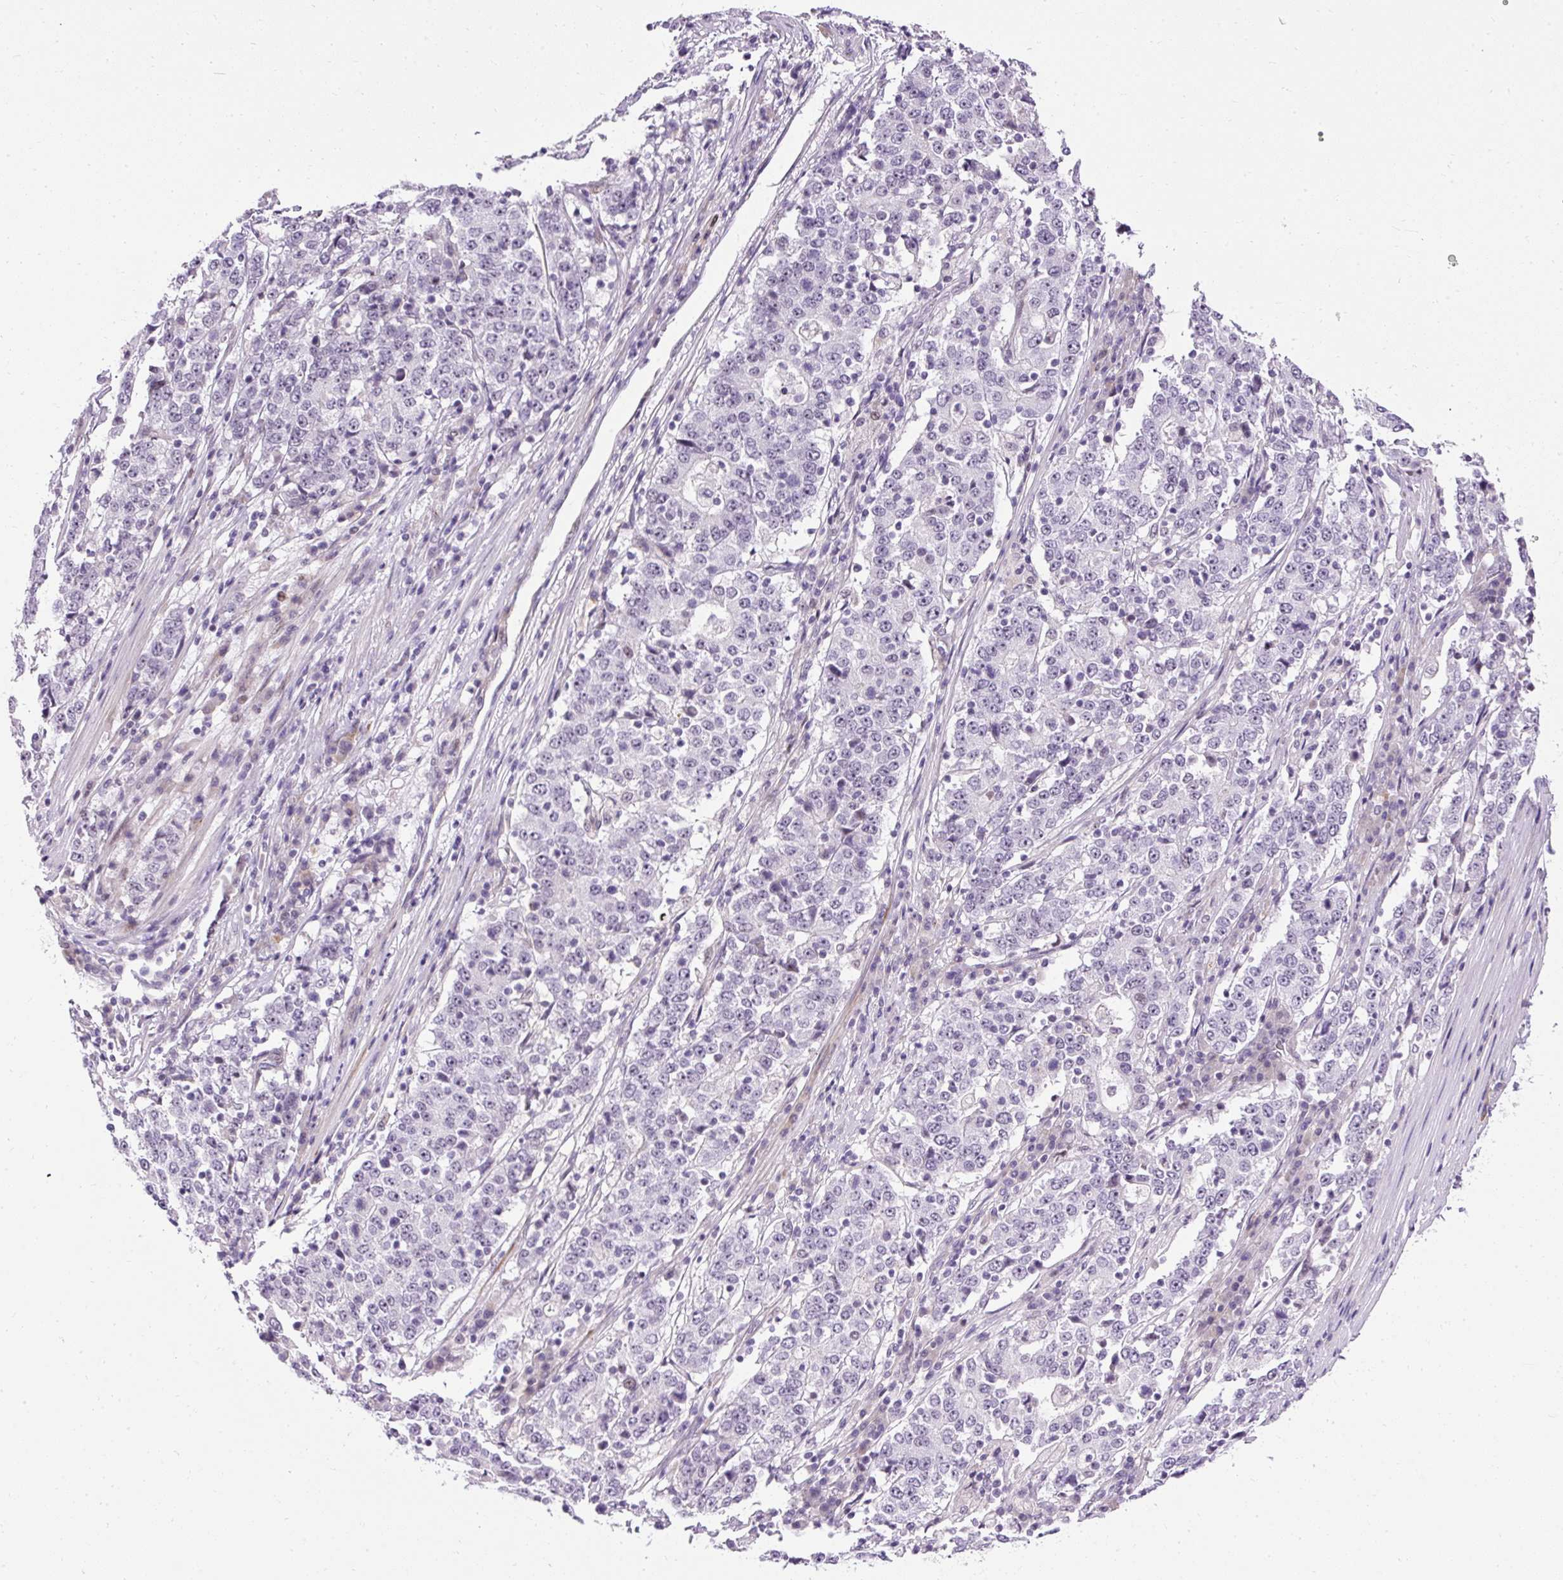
{"staining": {"intensity": "negative", "quantity": "none", "location": "none"}, "tissue": "stomach cancer", "cell_type": "Tumor cells", "image_type": "cancer", "snomed": [{"axis": "morphology", "description": "Adenocarcinoma, NOS"}, {"axis": "topography", "description": "Stomach"}], "caption": "There is no significant positivity in tumor cells of adenocarcinoma (stomach).", "gene": "ARHGEF18", "patient": {"sex": "male", "age": 59}}